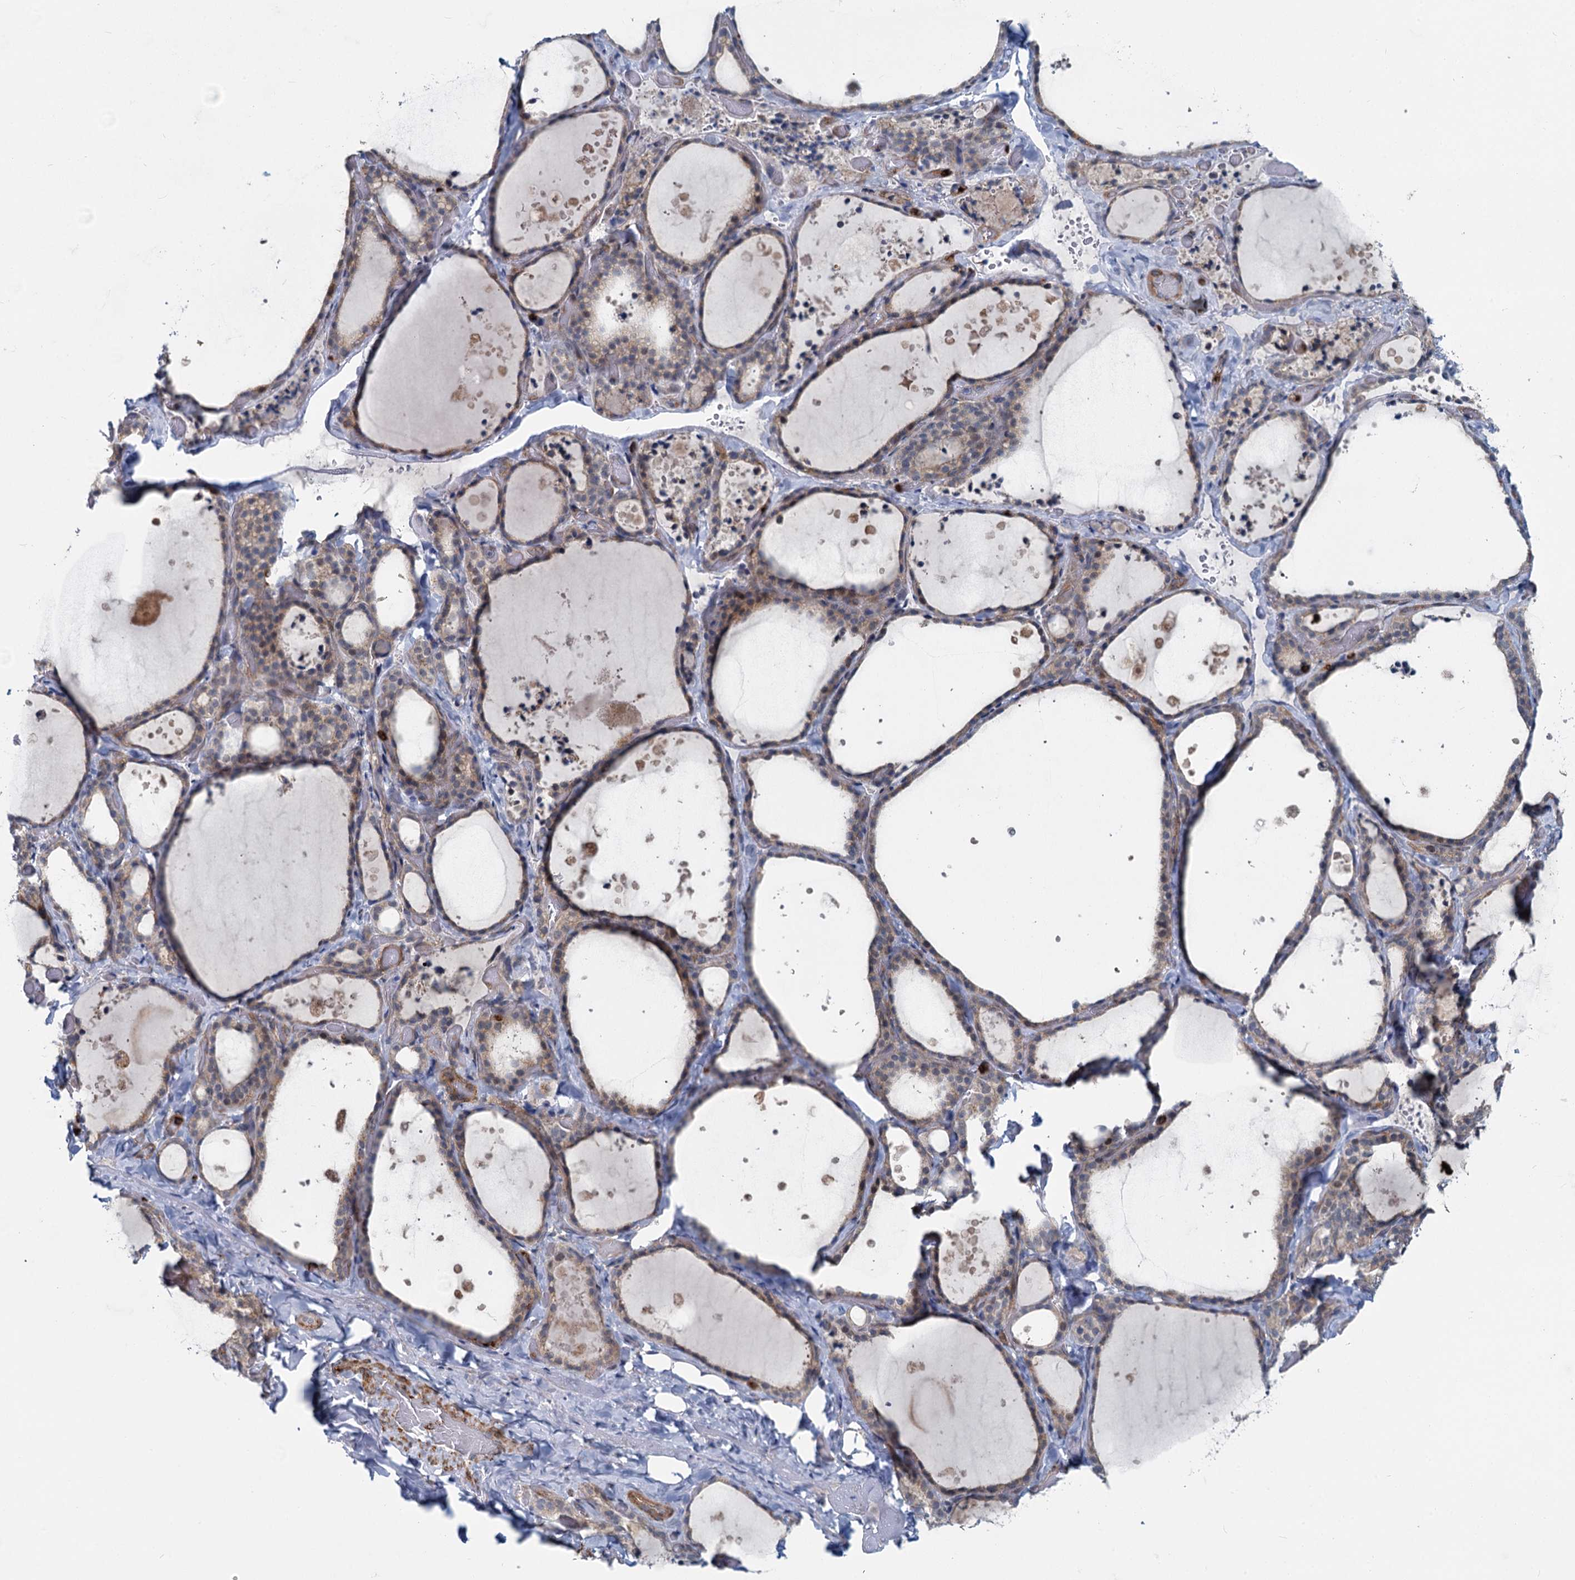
{"staining": {"intensity": "moderate", "quantity": ">75%", "location": "cytoplasmic/membranous"}, "tissue": "thyroid gland", "cell_type": "Glandular cells", "image_type": "normal", "snomed": [{"axis": "morphology", "description": "Normal tissue, NOS"}, {"axis": "topography", "description": "Thyroid gland"}], "caption": "Normal thyroid gland reveals moderate cytoplasmic/membranous expression in approximately >75% of glandular cells, visualized by immunohistochemistry. Nuclei are stained in blue.", "gene": "ADCY2", "patient": {"sex": "female", "age": 44}}